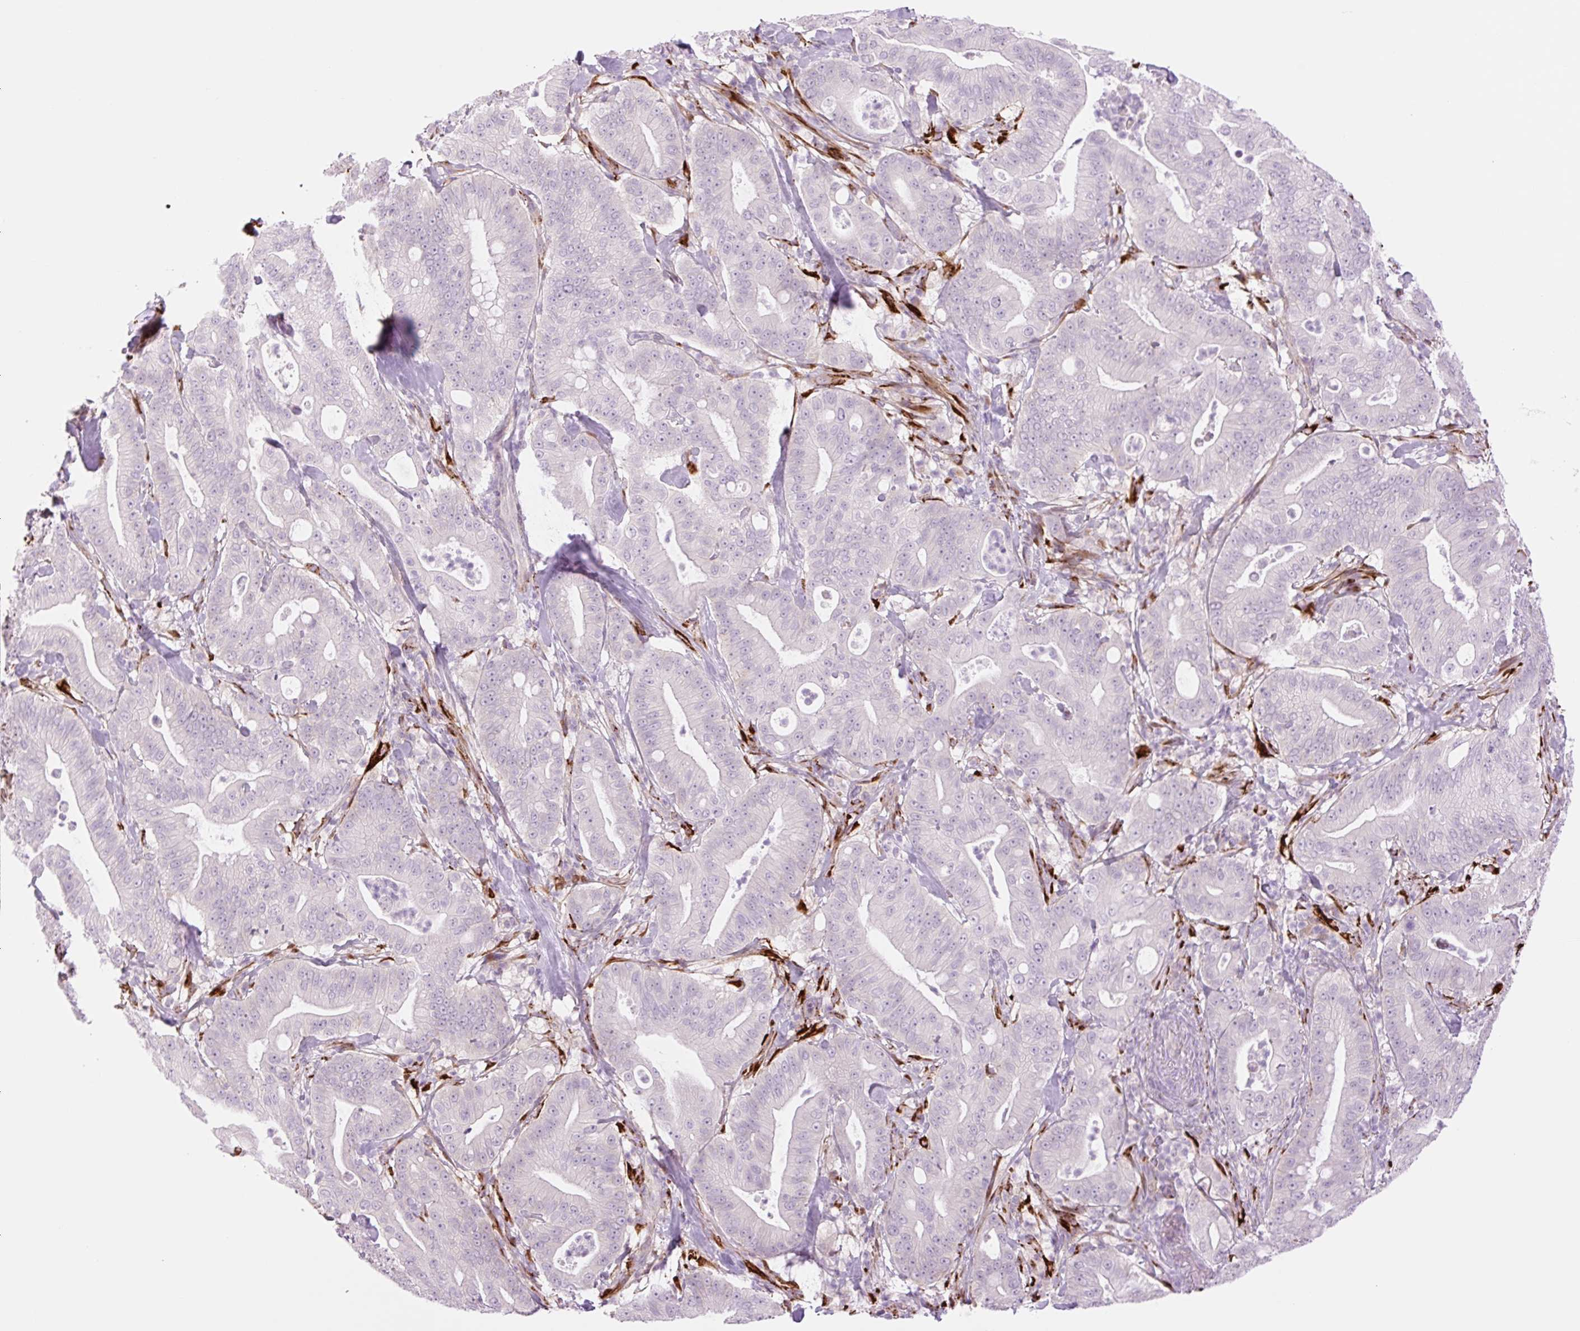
{"staining": {"intensity": "negative", "quantity": "none", "location": "none"}, "tissue": "pancreatic cancer", "cell_type": "Tumor cells", "image_type": "cancer", "snomed": [{"axis": "morphology", "description": "Adenocarcinoma, NOS"}, {"axis": "topography", "description": "Pancreas"}], "caption": "This histopathology image is of pancreatic cancer (adenocarcinoma) stained with immunohistochemistry (IHC) to label a protein in brown with the nuclei are counter-stained blue. There is no positivity in tumor cells.", "gene": "COL5A1", "patient": {"sex": "male", "age": 71}}